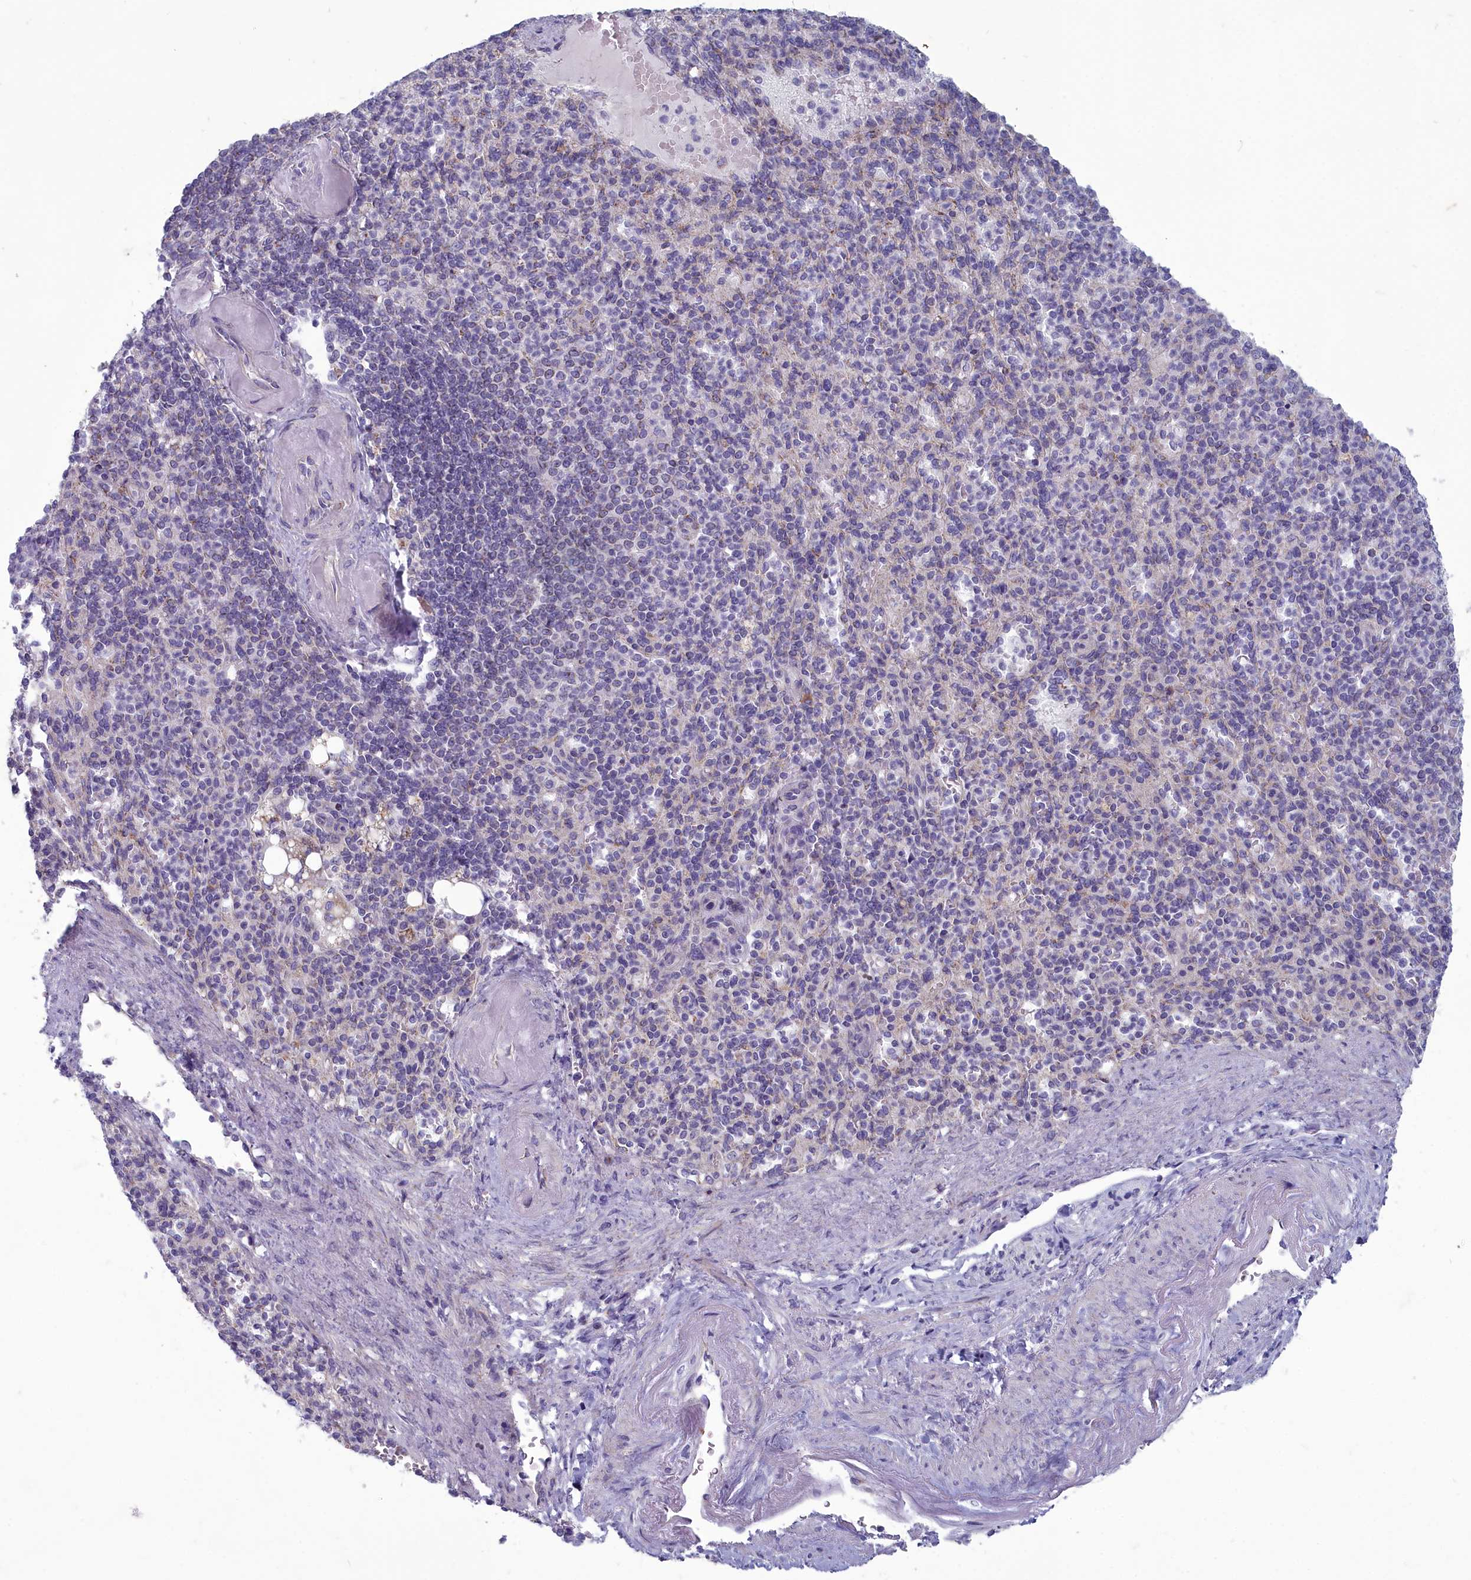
{"staining": {"intensity": "negative", "quantity": "none", "location": "none"}, "tissue": "spleen", "cell_type": "Cells in red pulp", "image_type": "normal", "snomed": [{"axis": "morphology", "description": "Normal tissue, NOS"}, {"axis": "topography", "description": "Spleen"}], "caption": "An IHC photomicrograph of normal spleen is shown. There is no staining in cells in red pulp of spleen.", "gene": "INSYN2A", "patient": {"sex": "female", "age": 74}}